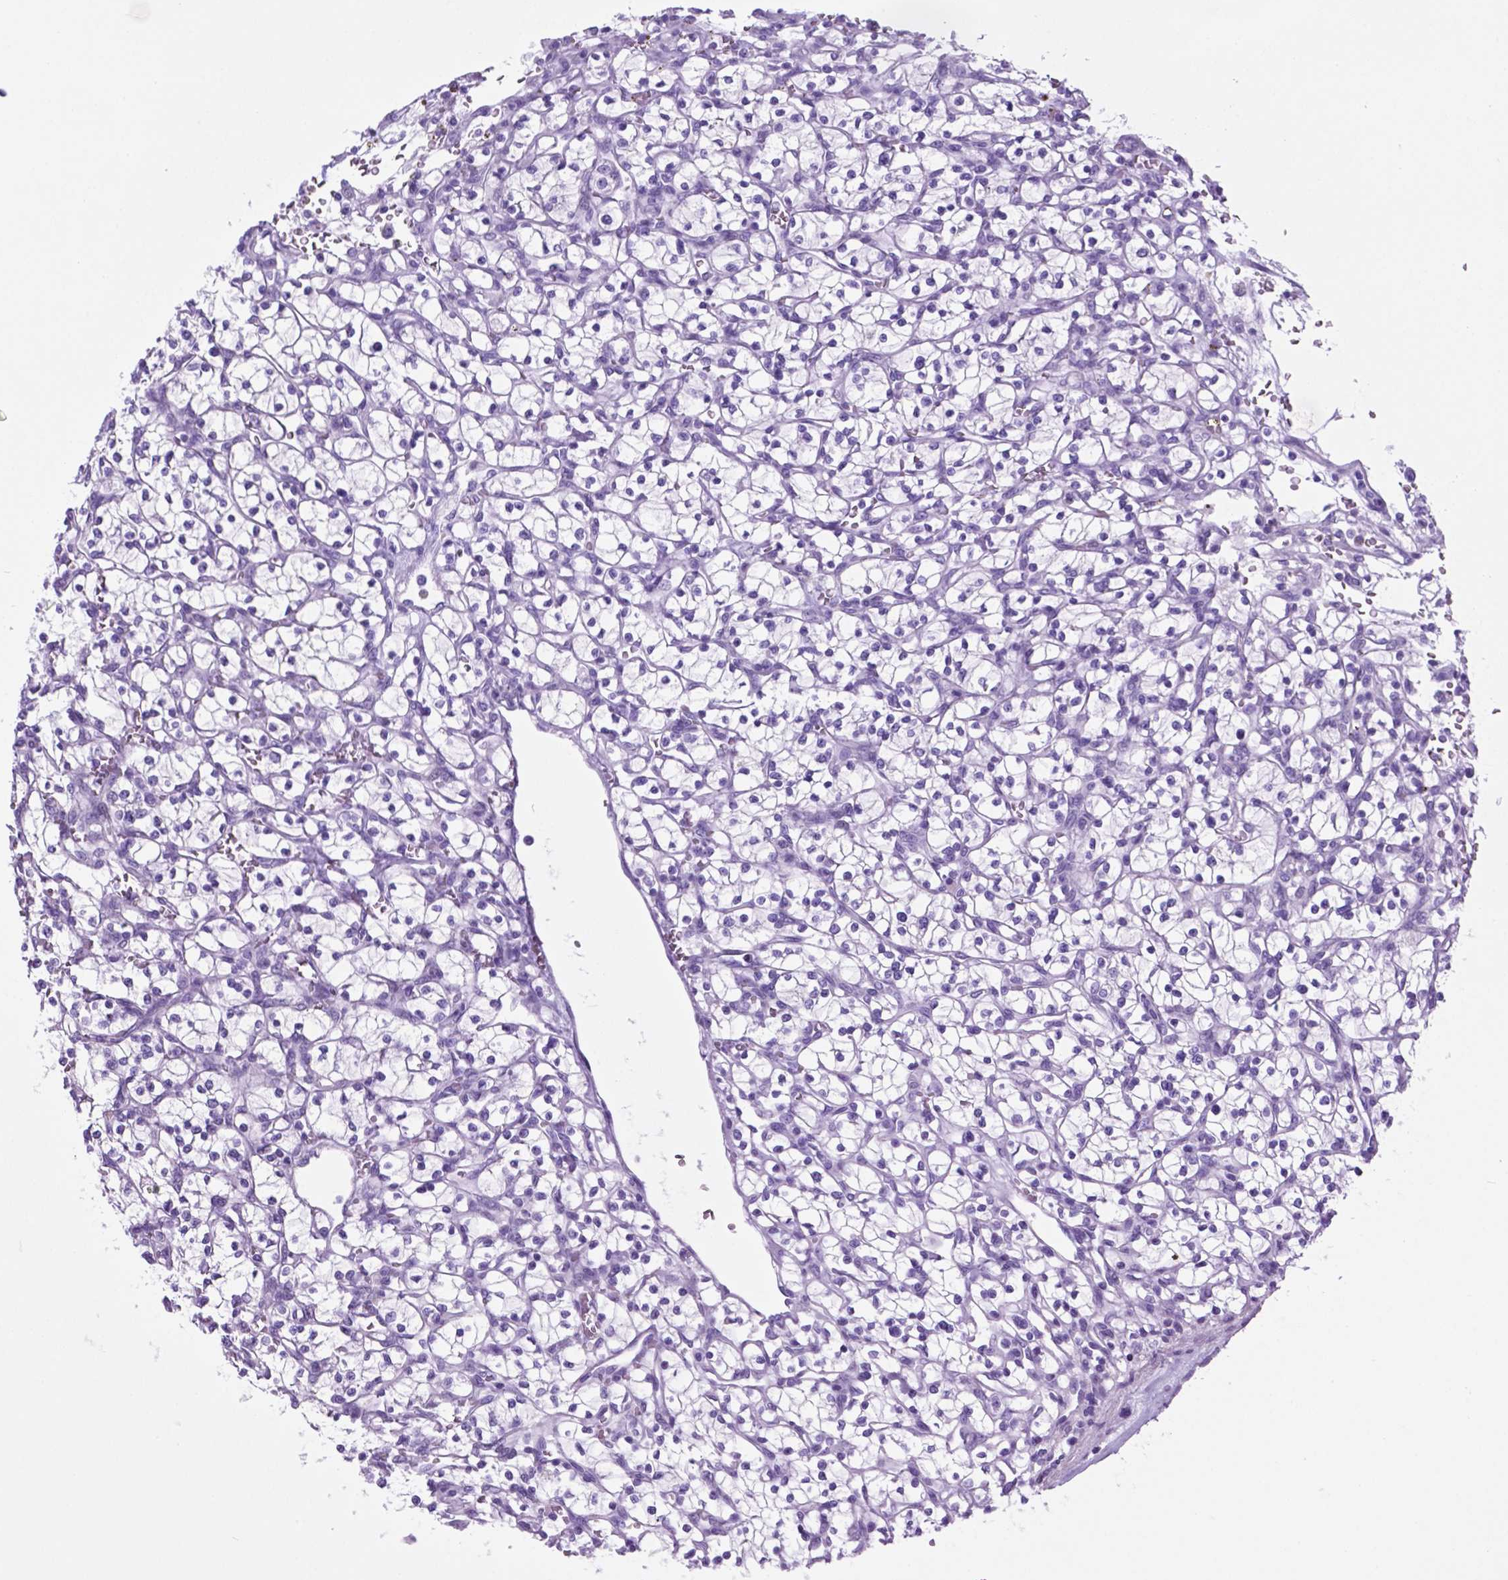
{"staining": {"intensity": "negative", "quantity": "none", "location": "none"}, "tissue": "renal cancer", "cell_type": "Tumor cells", "image_type": "cancer", "snomed": [{"axis": "morphology", "description": "Adenocarcinoma, NOS"}, {"axis": "topography", "description": "Kidney"}], "caption": "Renal cancer (adenocarcinoma) stained for a protein using immunohistochemistry reveals no expression tumor cells.", "gene": "C17orf107", "patient": {"sex": "female", "age": 64}}